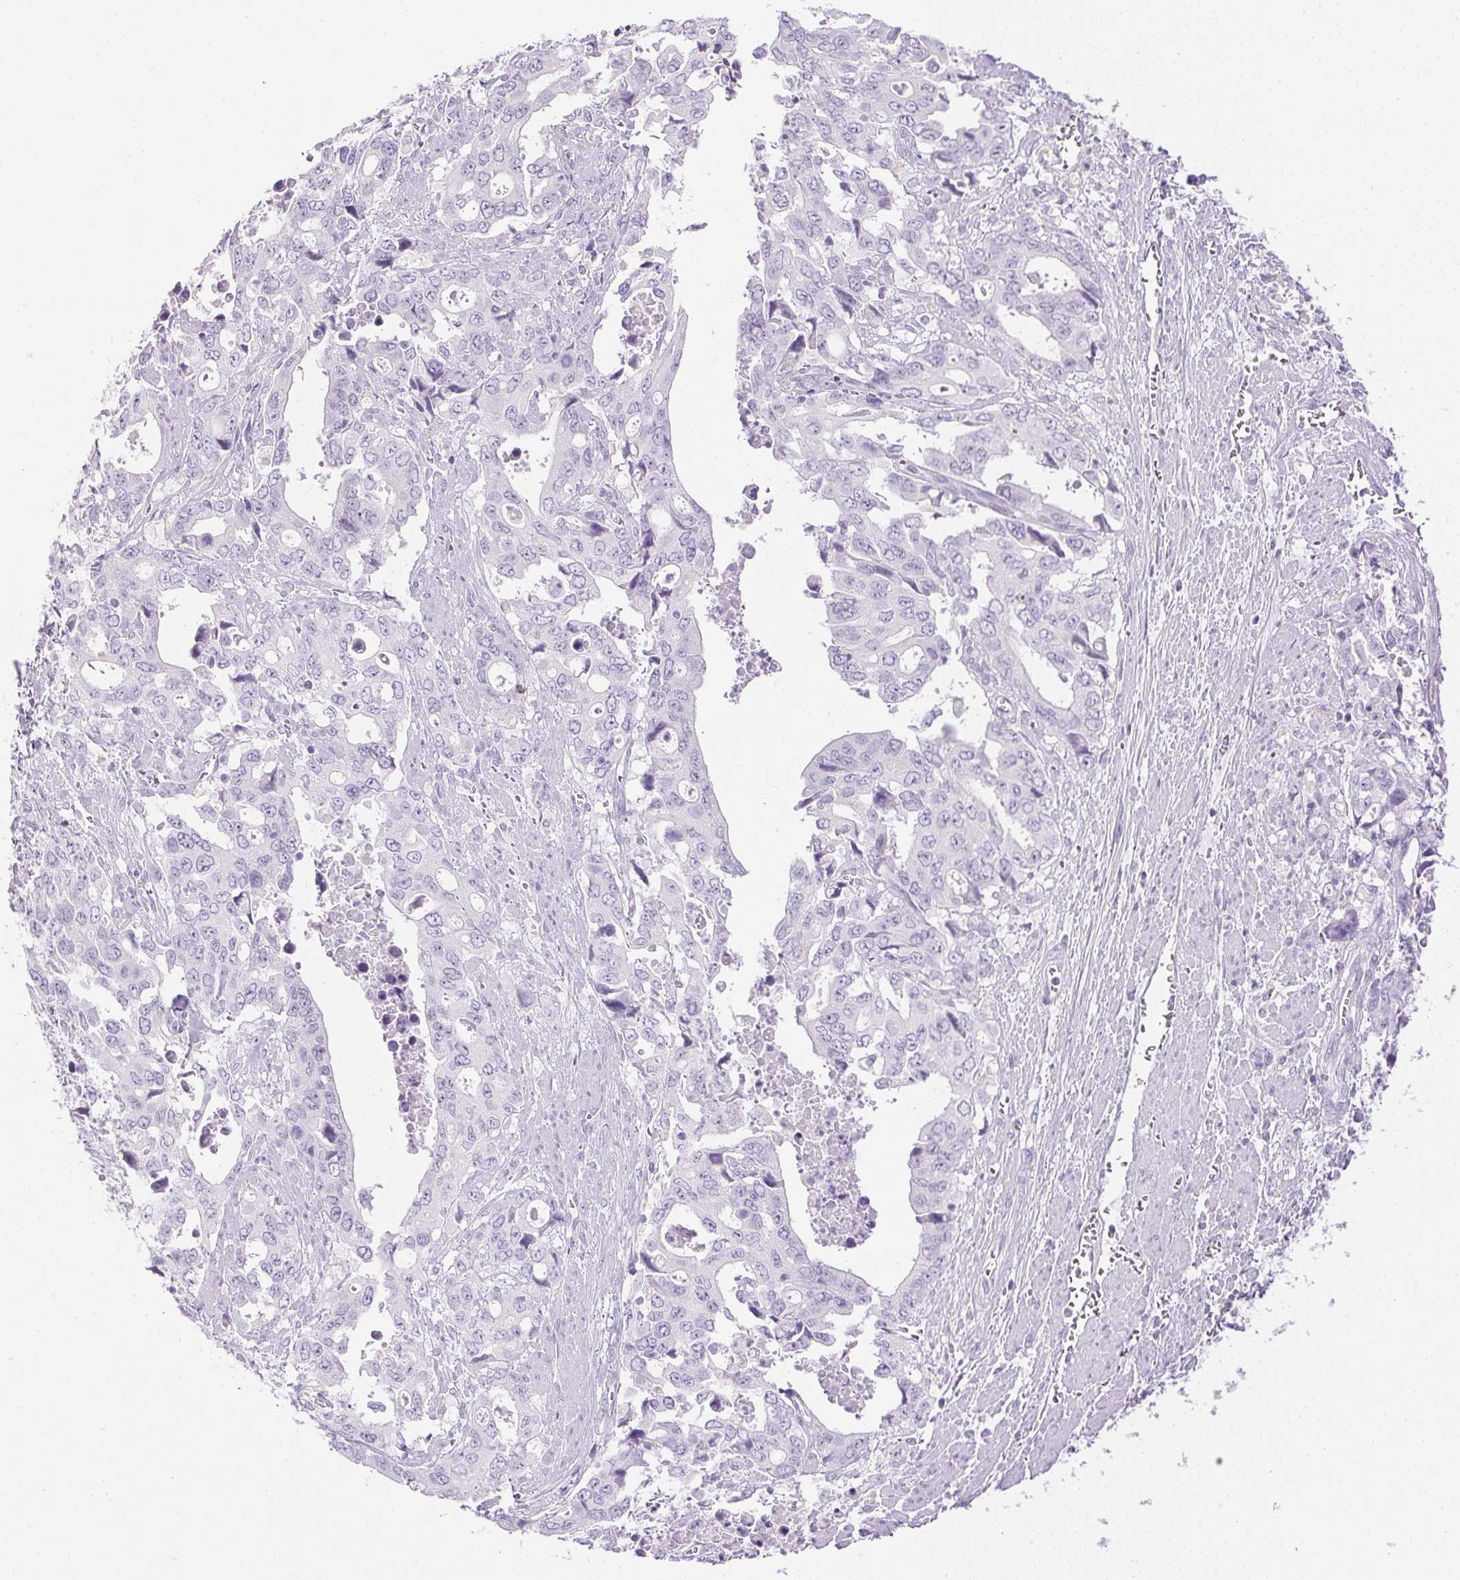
{"staining": {"intensity": "negative", "quantity": "none", "location": "none"}, "tissue": "stomach cancer", "cell_type": "Tumor cells", "image_type": "cancer", "snomed": [{"axis": "morphology", "description": "Adenocarcinoma, NOS"}, {"axis": "topography", "description": "Stomach, upper"}], "caption": "Photomicrograph shows no protein positivity in tumor cells of stomach adenocarcinoma tissue.", "gene": "ATP6V1G3", "patient": {"sex": "male", "age": 74}}